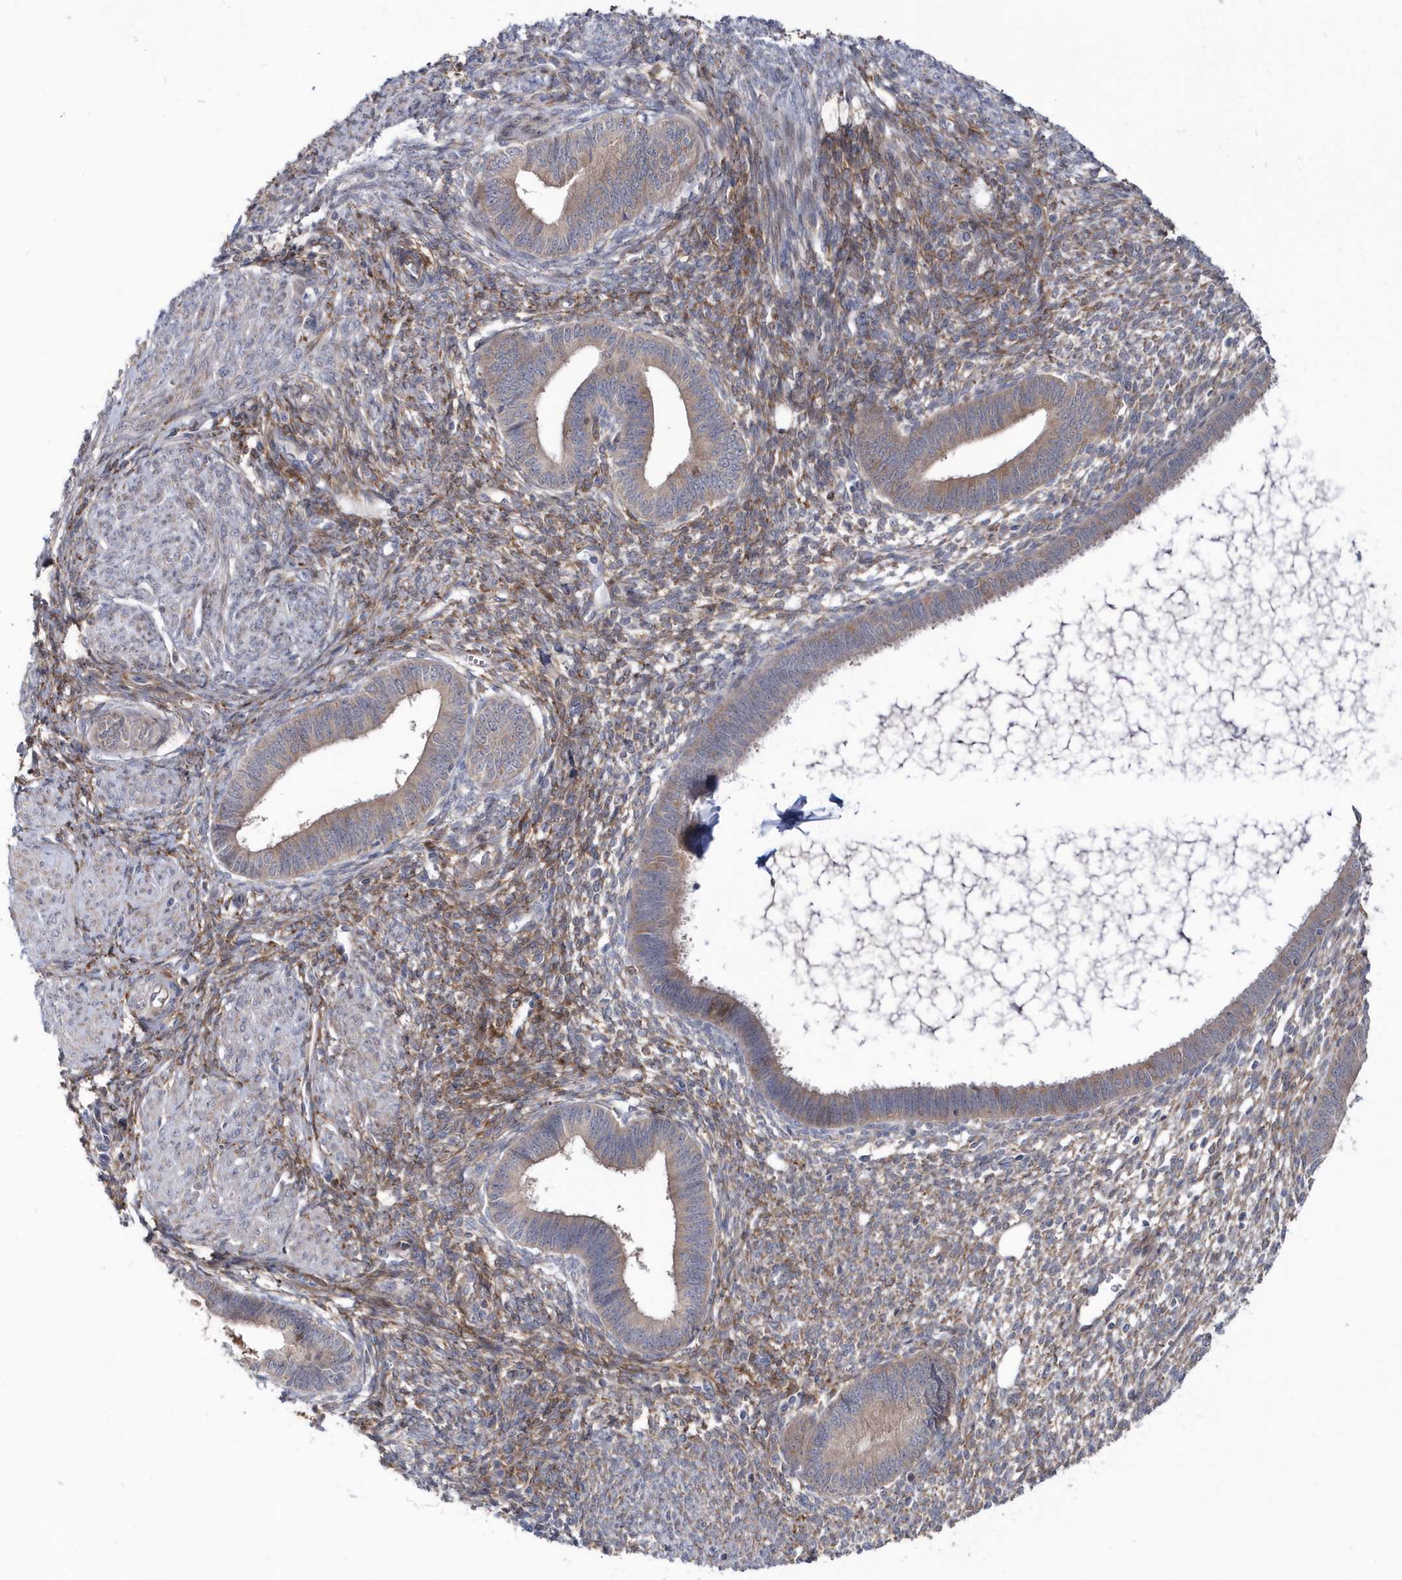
{"staining": {"intensity": "moderate", "quantity": "25%-75%", "location": "cytoplasmic/membranous"}, "tissue": "endometrium", "cell_type": "Cells in endometrial stroma", "image_type": "normal", "snomed": [{"axis": "morphology", "description": "Normal tissue, NOS"}, {"axis": "topography", "description": "Endometrium"}], "caption": "Approximately 25%-75% of cells in endometrial stroma in unremarkable human endometrium display moderate cytoplasmic/membranous protein positivity as visualized by brown immunohistochemical staining.", "gene": "DSPP", "patient": {"sex": "female", "age": 46}}